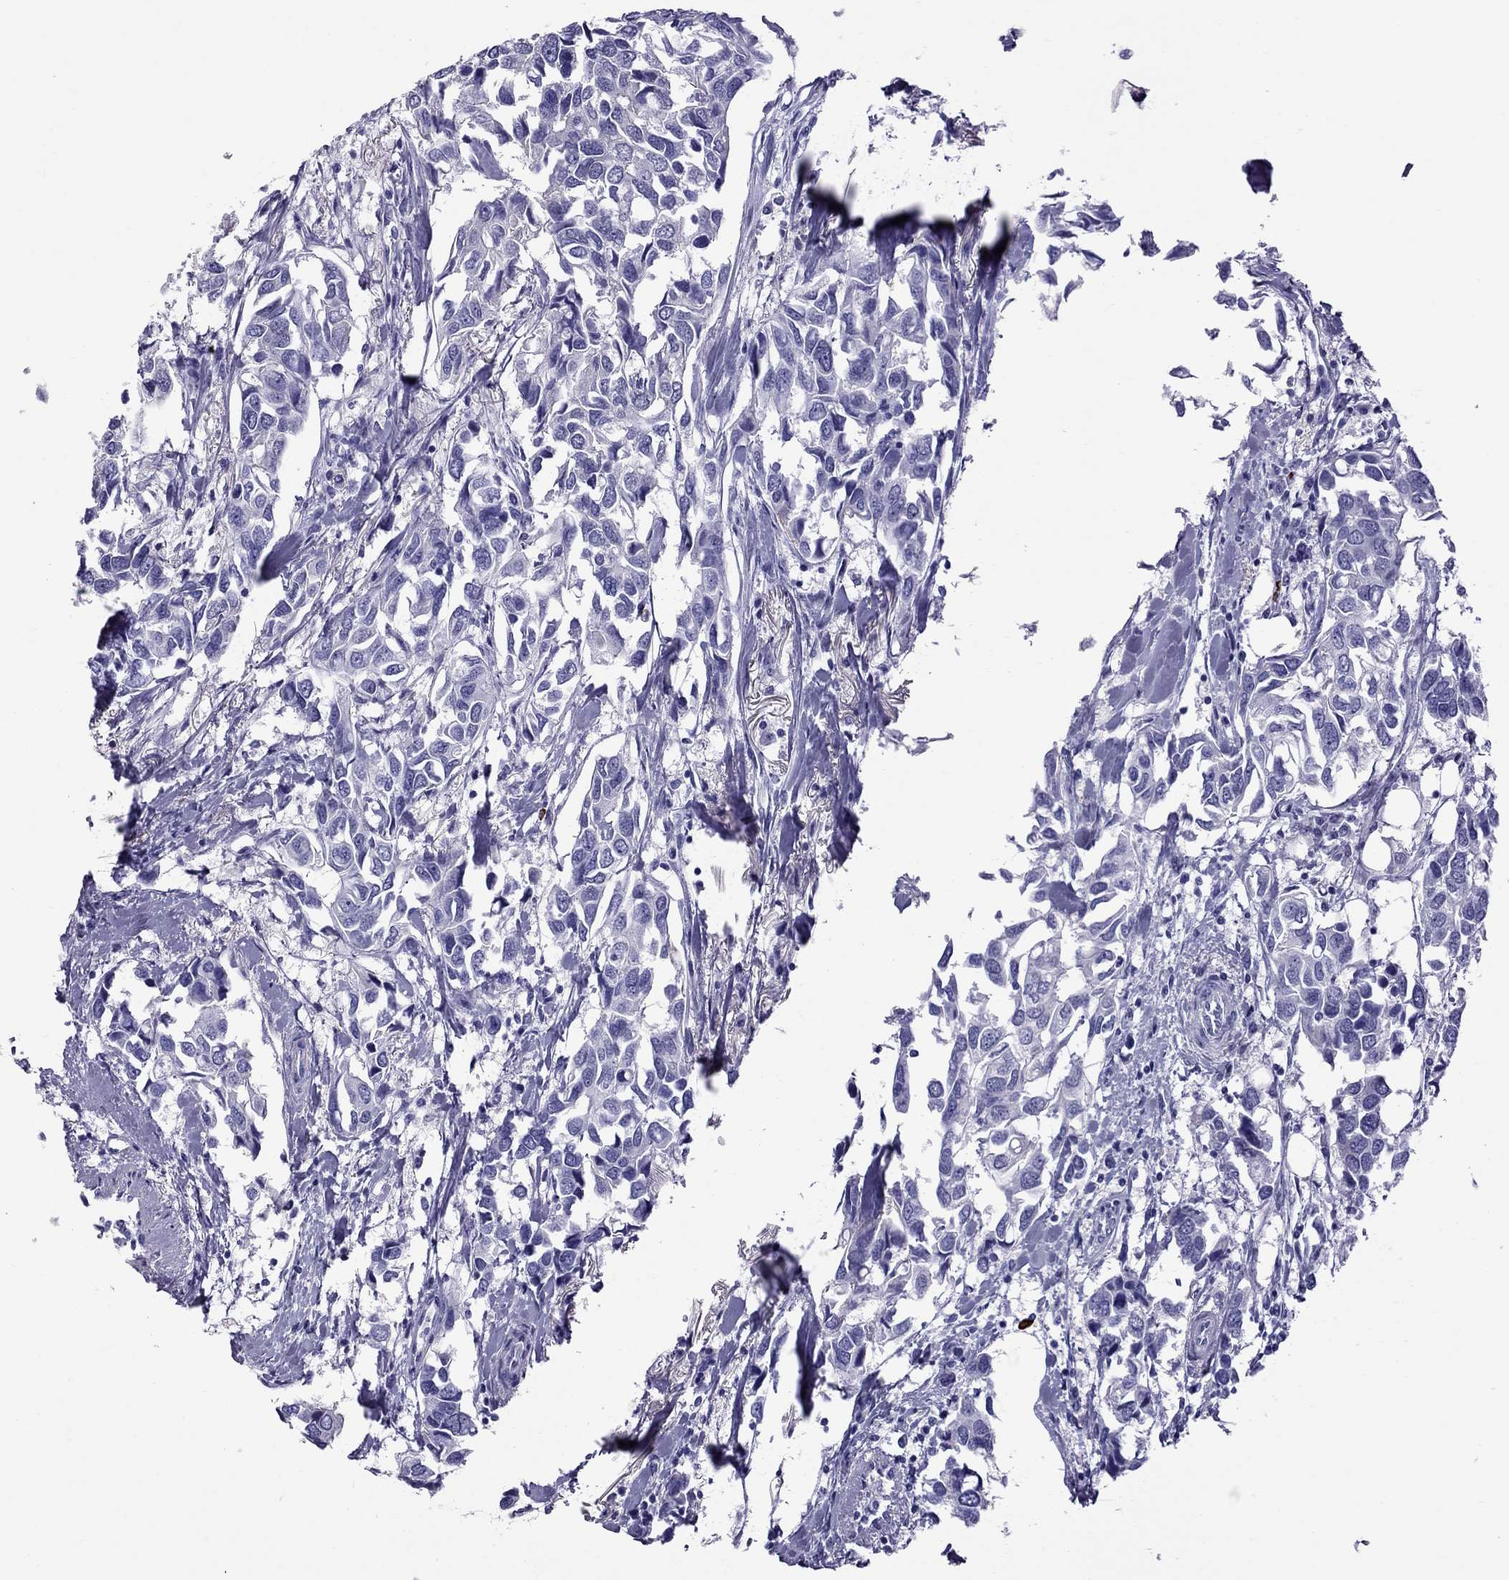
{"staining": {"intensity": "negative", "quantity": "none", "location": "none"}, "tissue": "breast cancer", "cell_type": "Tumor cells", "image_type": "cancer", "snomed": [{"axis": "morphology", "description": "Duct carcinoma"}, {"axis": "topography", "description": "Breast"}], "caption": "DAB immunohistochemical staining of breast cancer (intraductal carcinoma) reveals no significant expression in tumor cells.", "gene": "SCART1", "patient": {"sex": "female", "age": 83}}